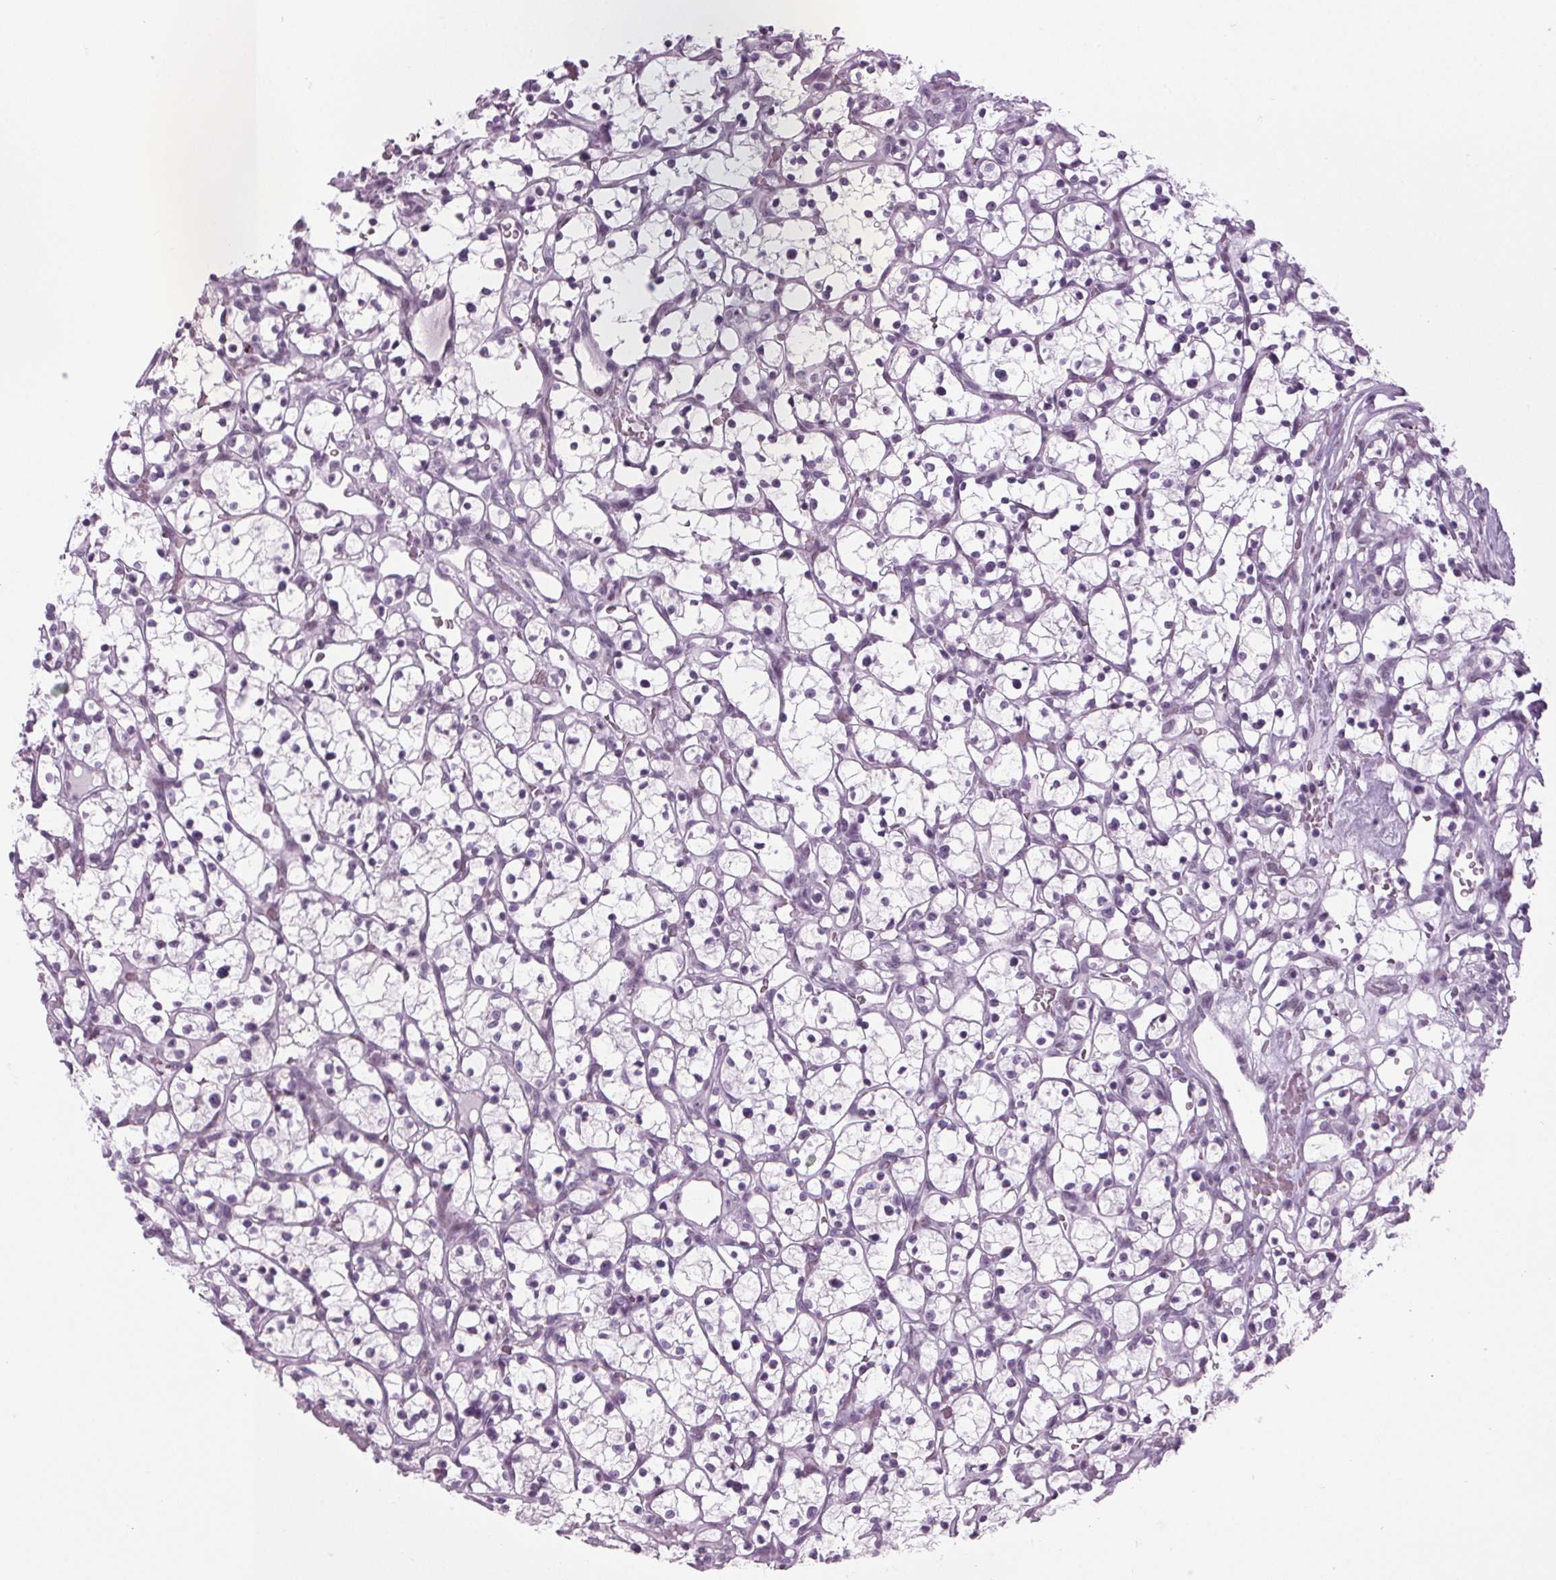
{"staining": {"intensity": "negative", "quantity": "none", "location": "none"}, "tissue": "renal cancer", "cell_type": "Tumor cells", "image_type": "cancer", "snomed": [{"axis": "morphology", "description": "Adenocarcinoma, NOS"}, {"axis": "topography", "description": "Kidney"}], "caption": "High magnification brightfield microscopy of renal cancer stained with DAB (3,3'-diaminobenzidine) (brown) and counterstained with hematoxylin (blue): tumor cells show no significant expression.", "gene": "IGF2BP1", "patient": {"sex": "female", "age": 64}}